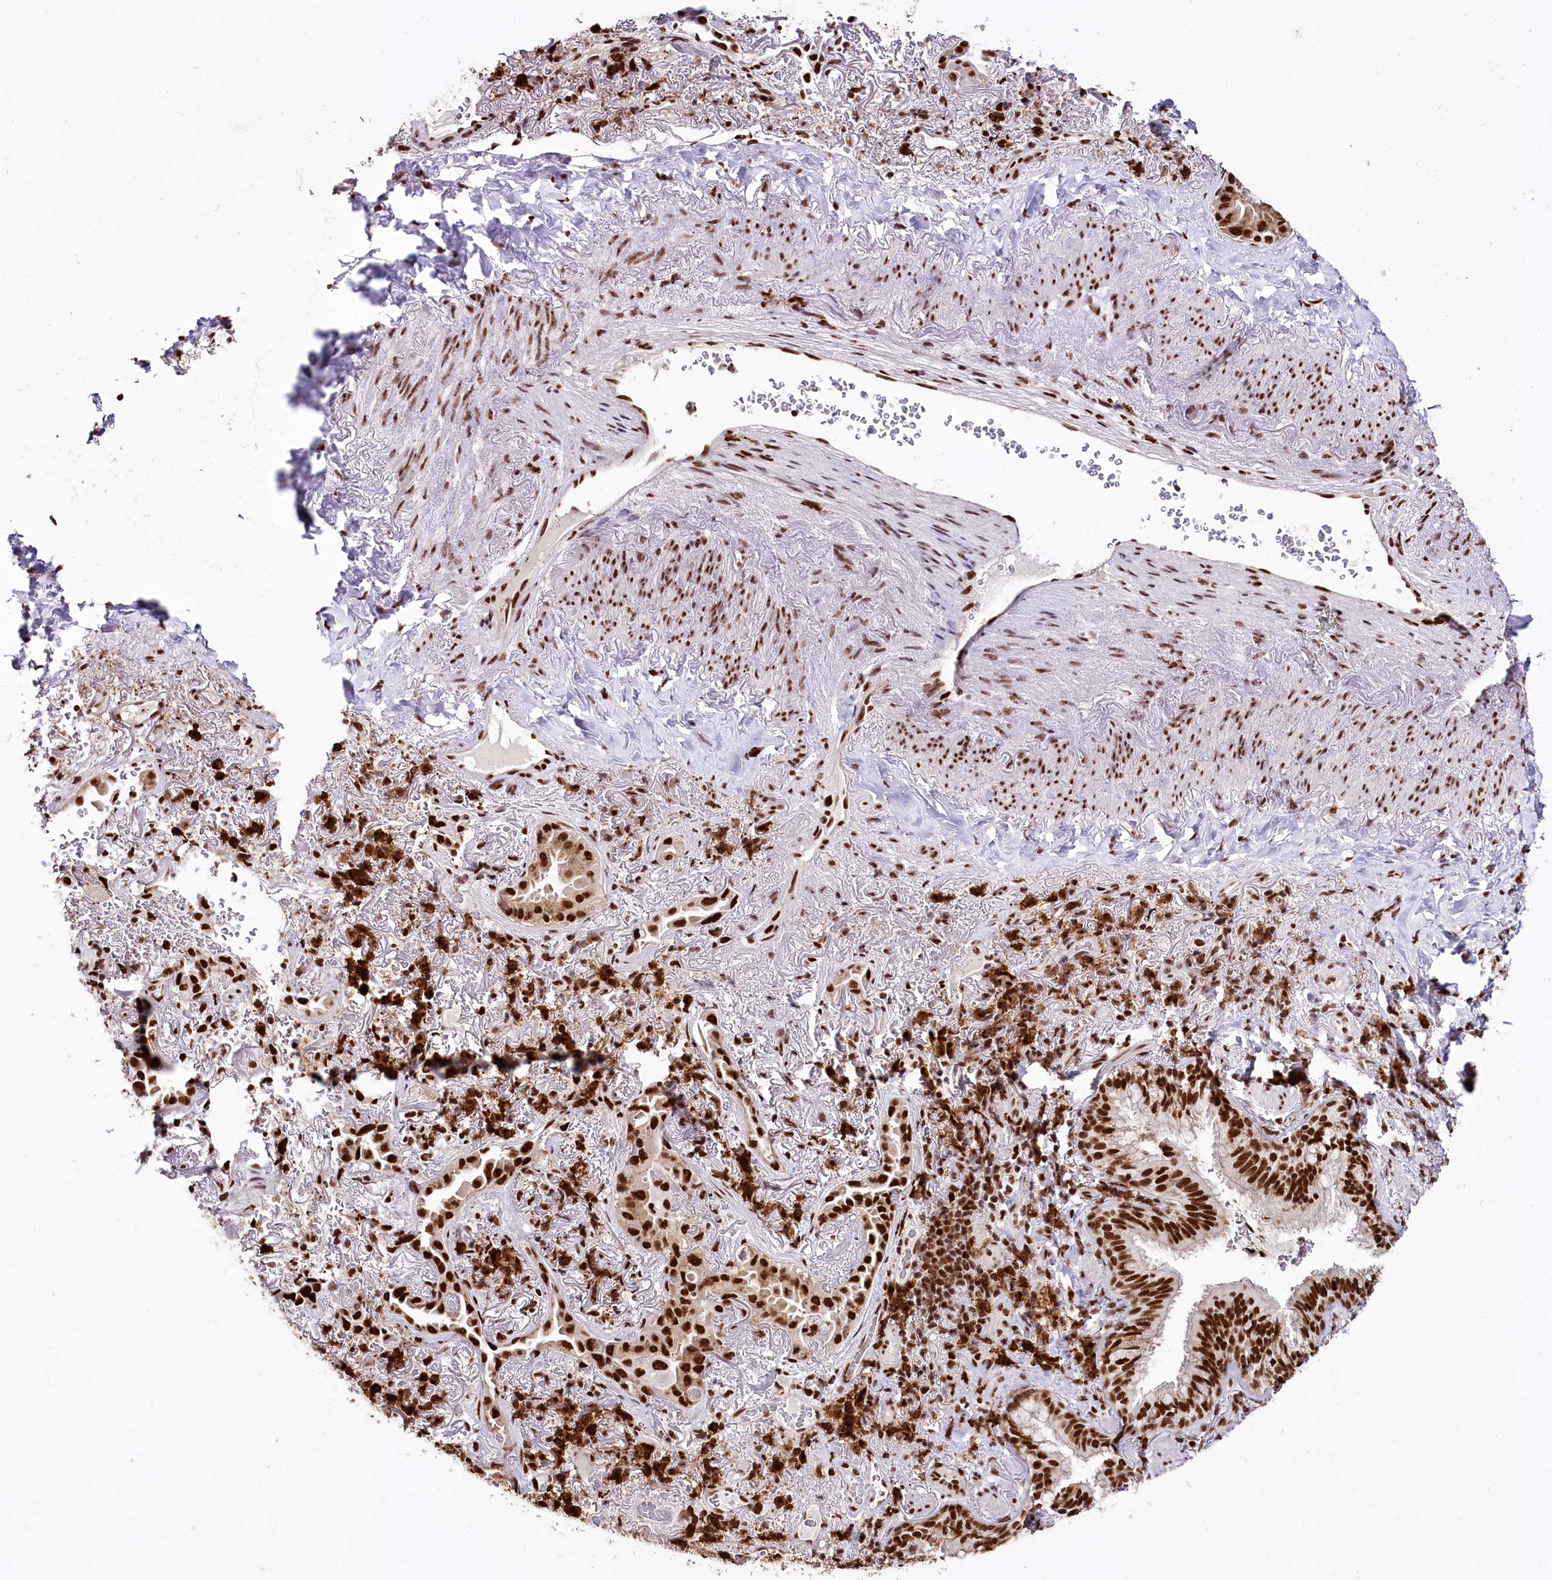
{"staining": {"intensity": "strong", "quantity": ">75%", "location": "nuclear"}, "tissue": "lung cancer", "cell_type": "Tumor cells", "image_type": "cancer", "snomed": [{"axis": "morphology", "description": "Adenocarcinoma, NOS"}, {"axis": "topography", "description": "Lung"}], "caption": "The image demonstrates immunohistochemical staining of lung adenocarcinoma. There is strong nuclear staining is appreciated in about >75% of tumor cells.", "gene": "SMARCE1", "patient": {"sex": "female", "age": 69}}